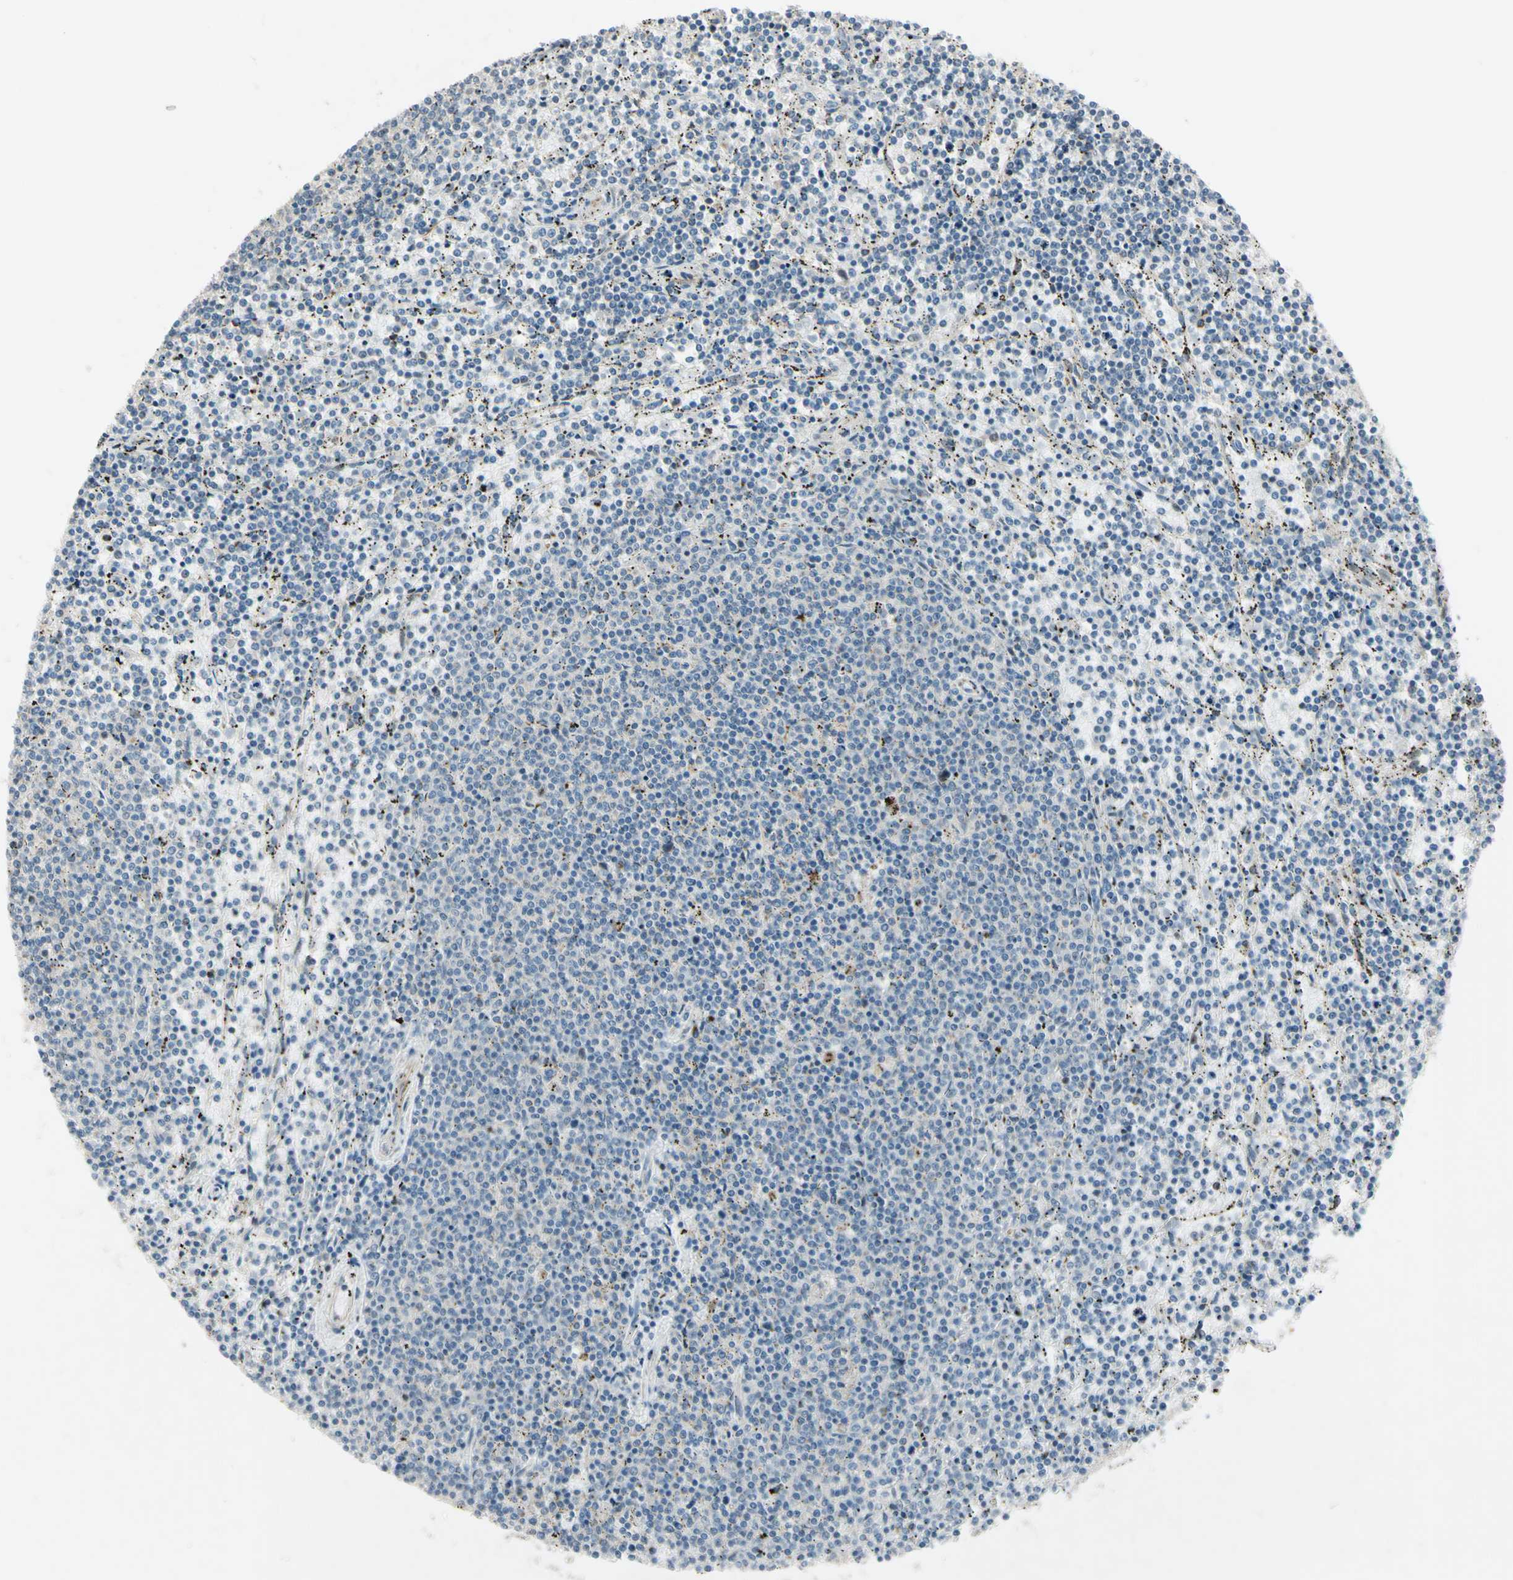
{"staining": {"intensity": "negative", "quantity": "none", "location": "none"}, "tissue": "lymphoma", "cell_type": "Tumor cells", "image_type": "cancer", "snomed": [{"axis": "morphology", "description": "Malignant lymphoma, non-Hodgkin's type, Low grade"}, {"axis": "topography", "description": "Spleen"}], "caption": "Immunohistochemistry photomicrograph of lymphoma stained for a protein (brown), which displays no positivity in tumor cells.", "gene": "NDFIP1", "patient": {"sex": "female", "age": 50}}